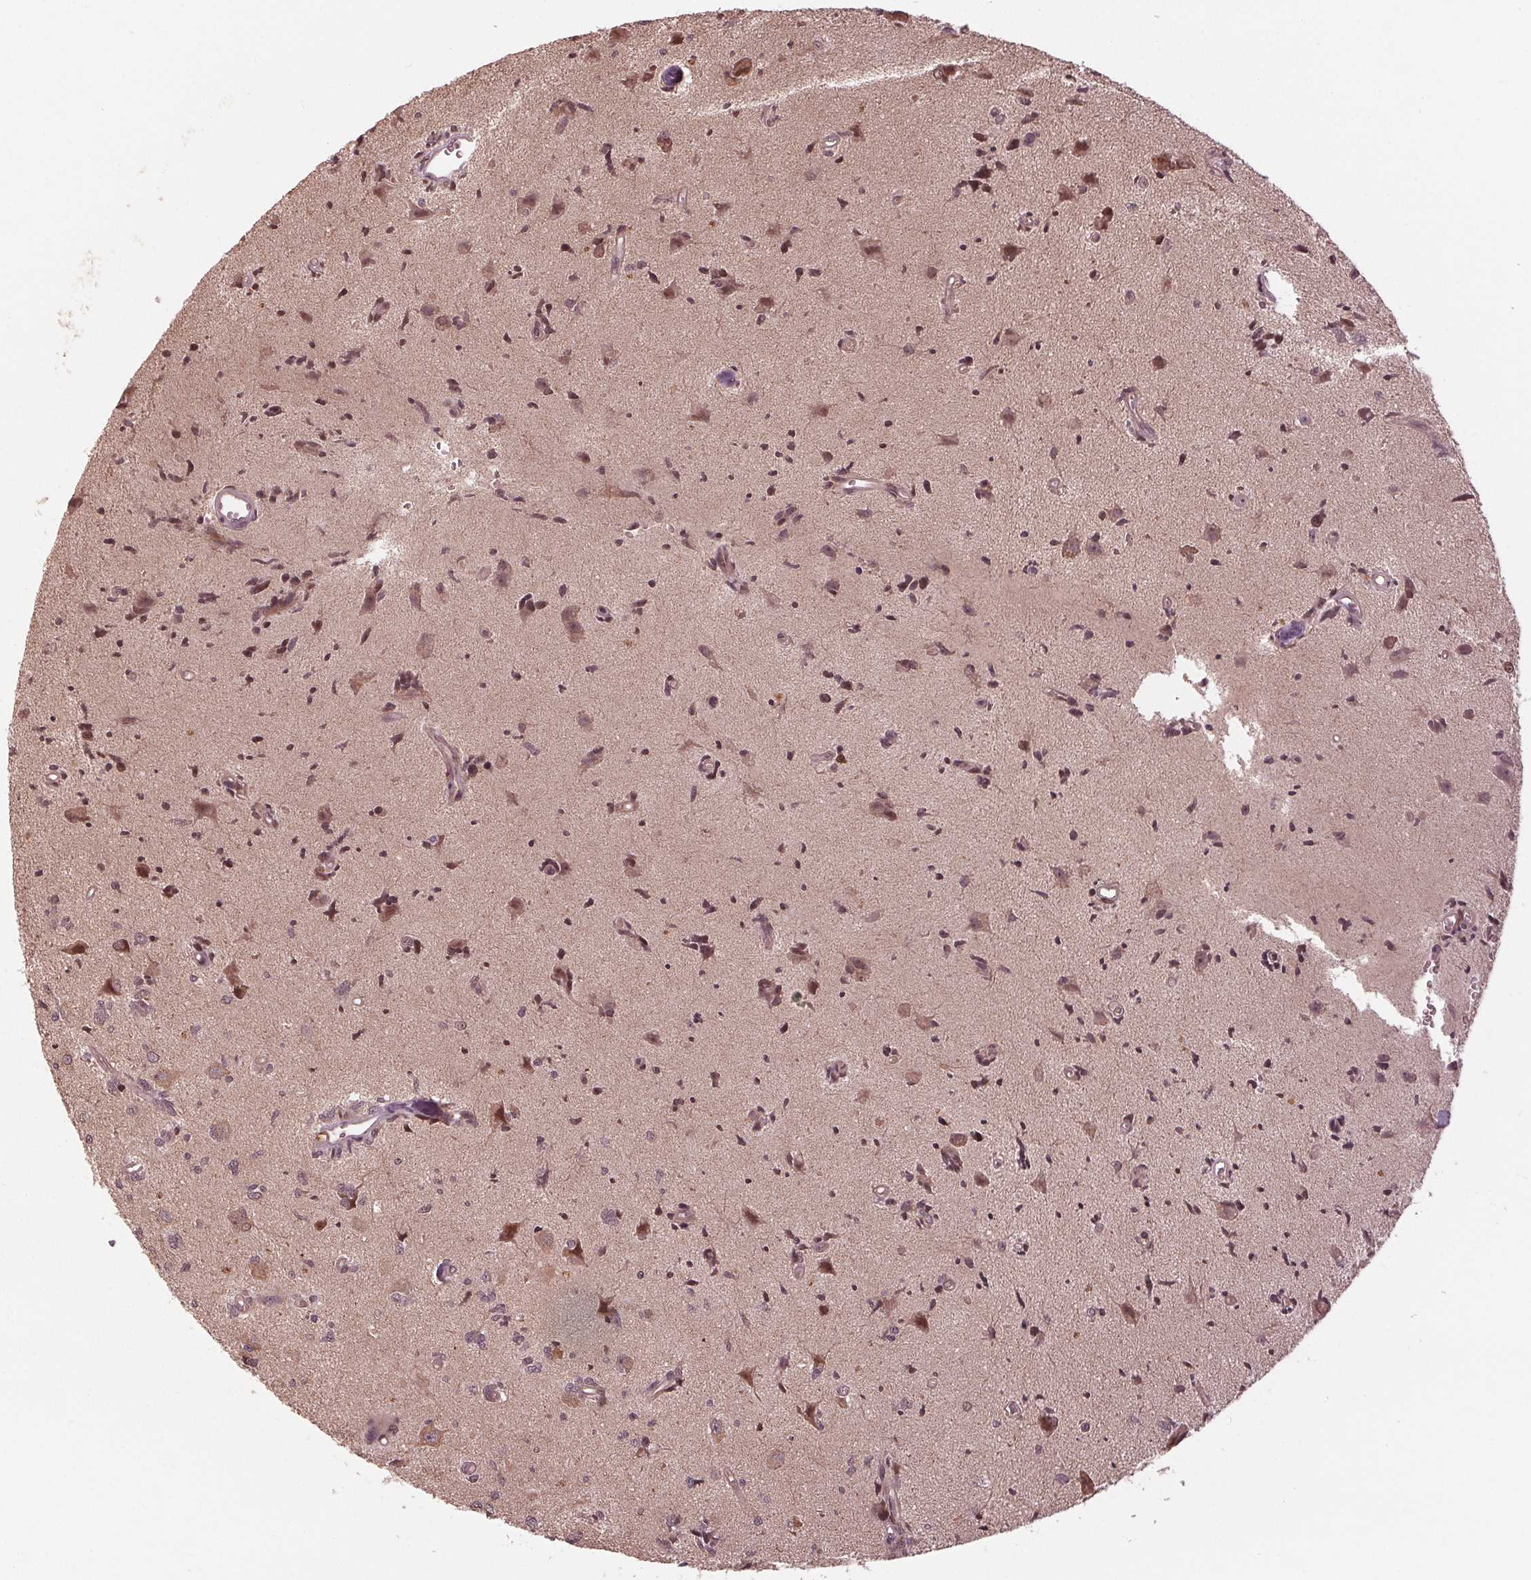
{"staining": {"intensity": "moderate", "quantity": "<25%", "location": "nuclear"}, "tissue": "glioma", "cell_type": "Tumor cells", "image_type": "cancer", "snomed": [{"axis": "morphology", "description": "Glioma, malignant, High grade"}, {"axis": "topography", "description": "Brain"}], "caption": "Immunohistochemistry (IHC) histopathology image of neoplastic tissue: human glioma stained using immunohistochemistry demonstrates low levels of moderate protein expression localized specifically in the nuclear of tumor cells, appearing as a nuclear brown color.", "gene": "ZNF471", "patient": {"sex": "male", "age": 67}}